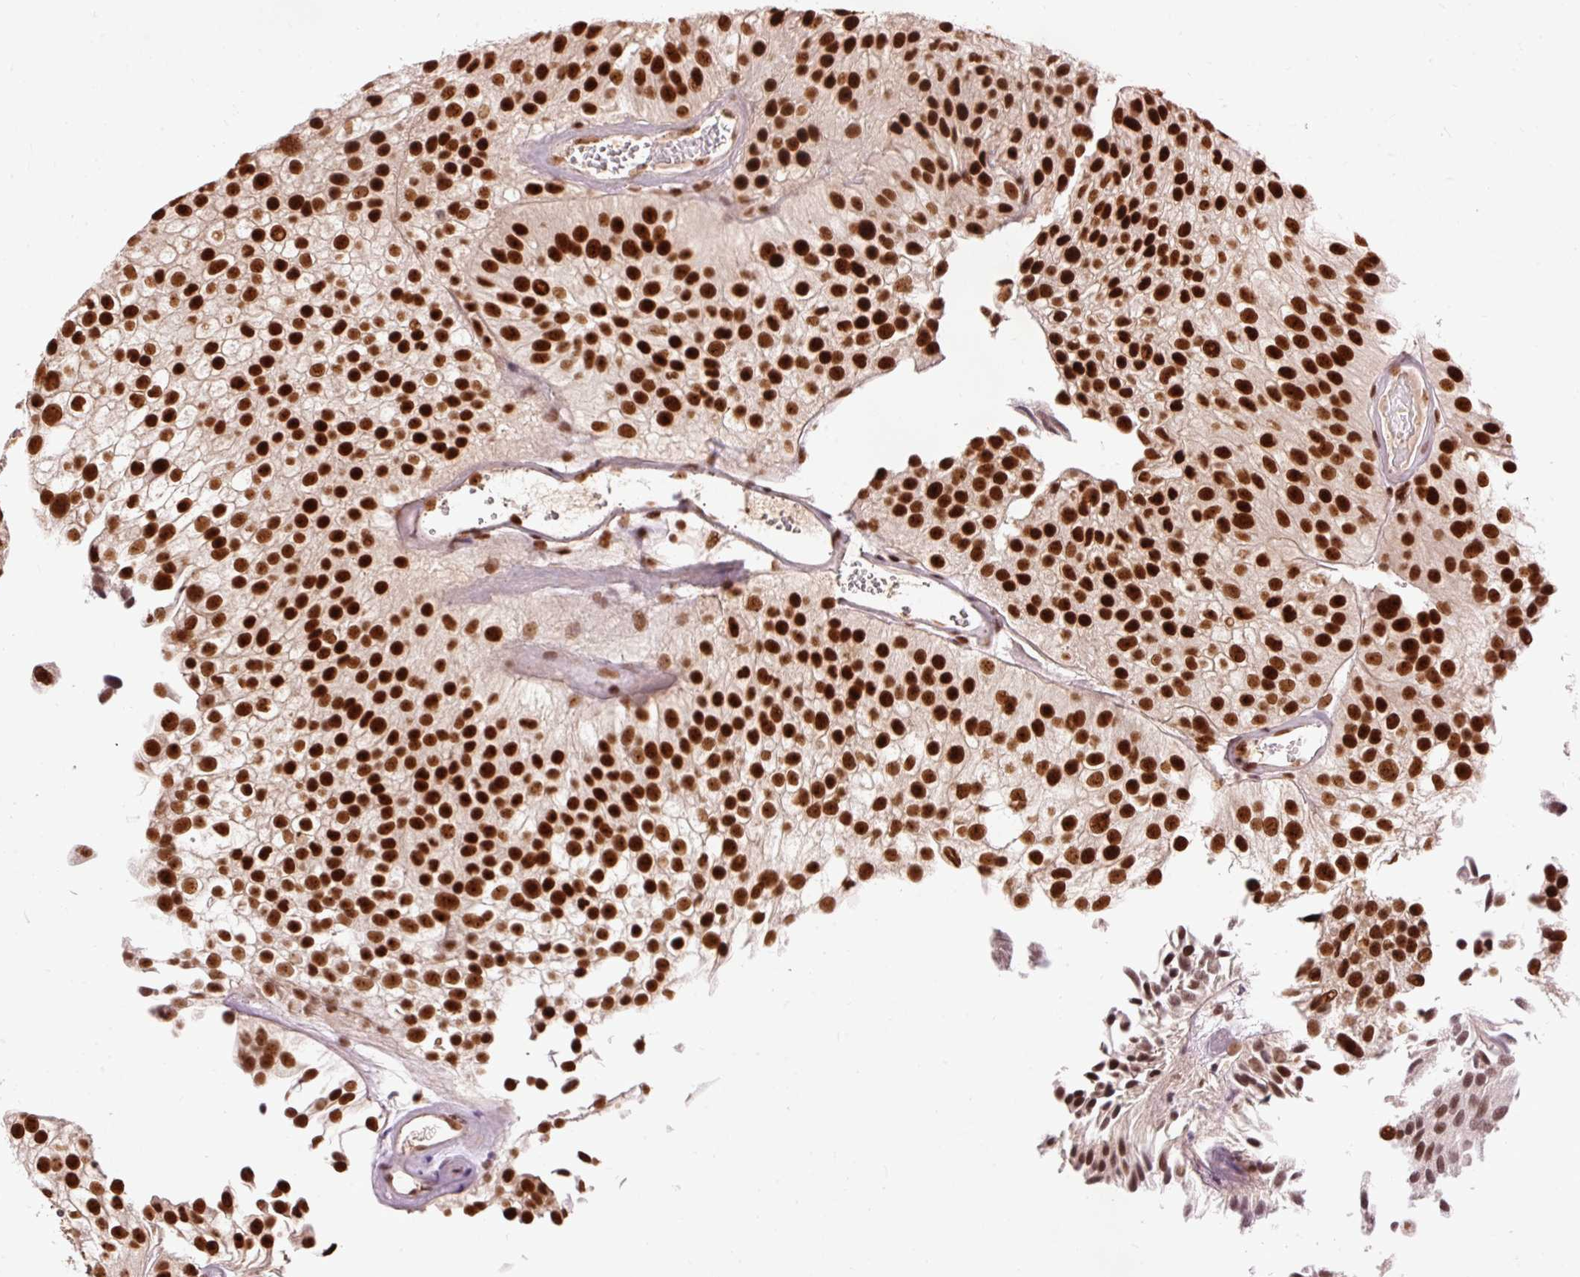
{"staining": {"intensity": "strong", "quantity": ">75%", "location": "nuclear"}, "tissue": "urothelial cancer", "cell_type": "Tumor cells", "image_type": "cancer", "snomed": [{"axis": "morphology", "description": "Urothelial carcinoma, NOS"}, {"axis": "topography", "description": "Urinary bladder"}], "caption": "Immunohistochemistry image of neoplastic tissue: transitional cell carcinoma stained using immunohistochemistry displays high levels of strong protein expression localized specifically in the nuclear of tumor cells, appearing as a nuclear brown color.", "gene": "ZBTB44", "patient": {"sex": "male", "age": 87}}